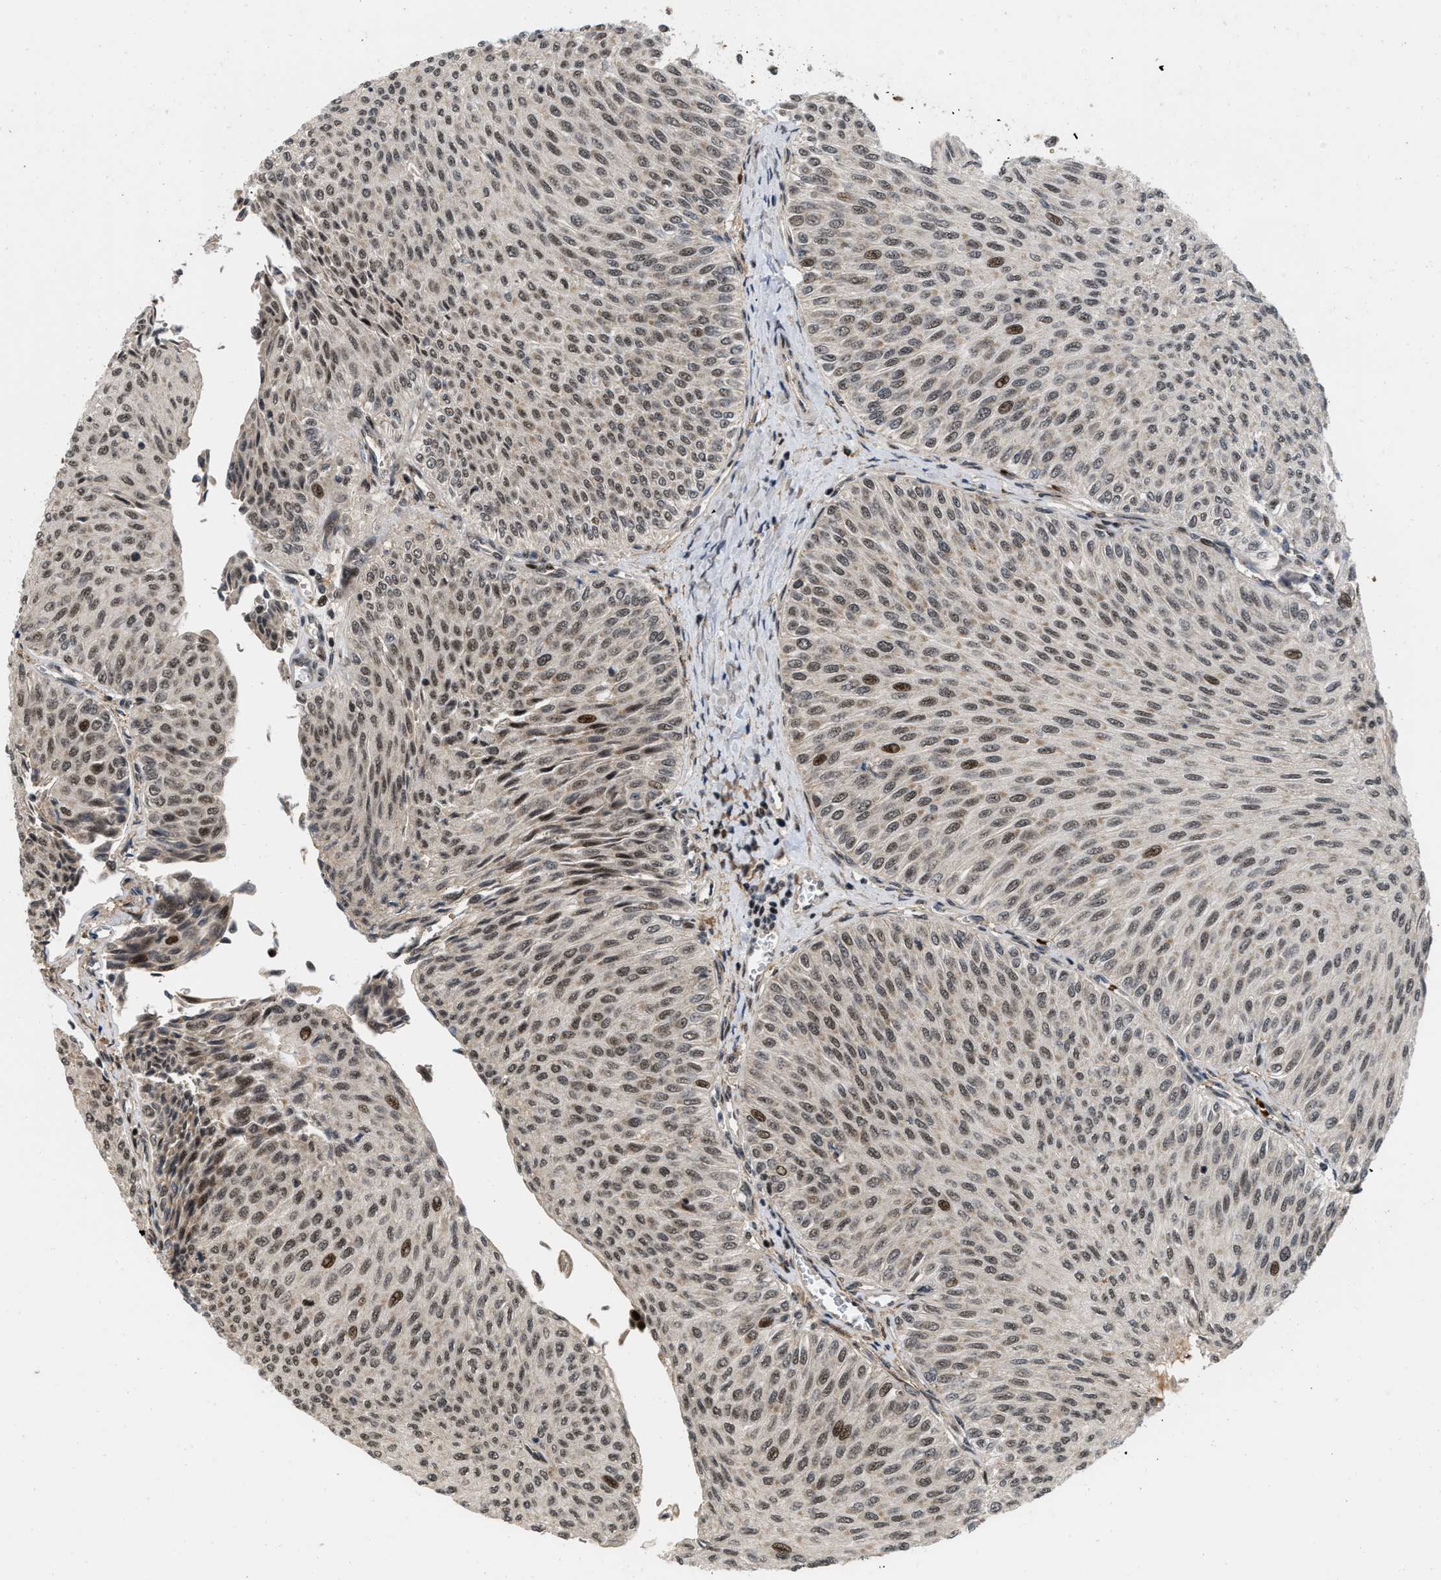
{"staining": {"intensity": "moderate", "quantity": ">75%", "location": "nuclear"}, "tissue": "urothelial cancer", "cell_type": "Tumor cells", "image_type": "cancer", "snomed": [{"axis": "morphology", "description": "Urothelial carcinoma, Low grade"}, {"axis": "topography", "description": "Urinary bladder"}], "caption": "Immunohistochemical staining of human urothelial cancer displays medium levels of moderate nuclear protein staining in approximately >75% of tumor cells.", "gene": "ANKRD11", "patient": {"sex": "male", "age": 78}}